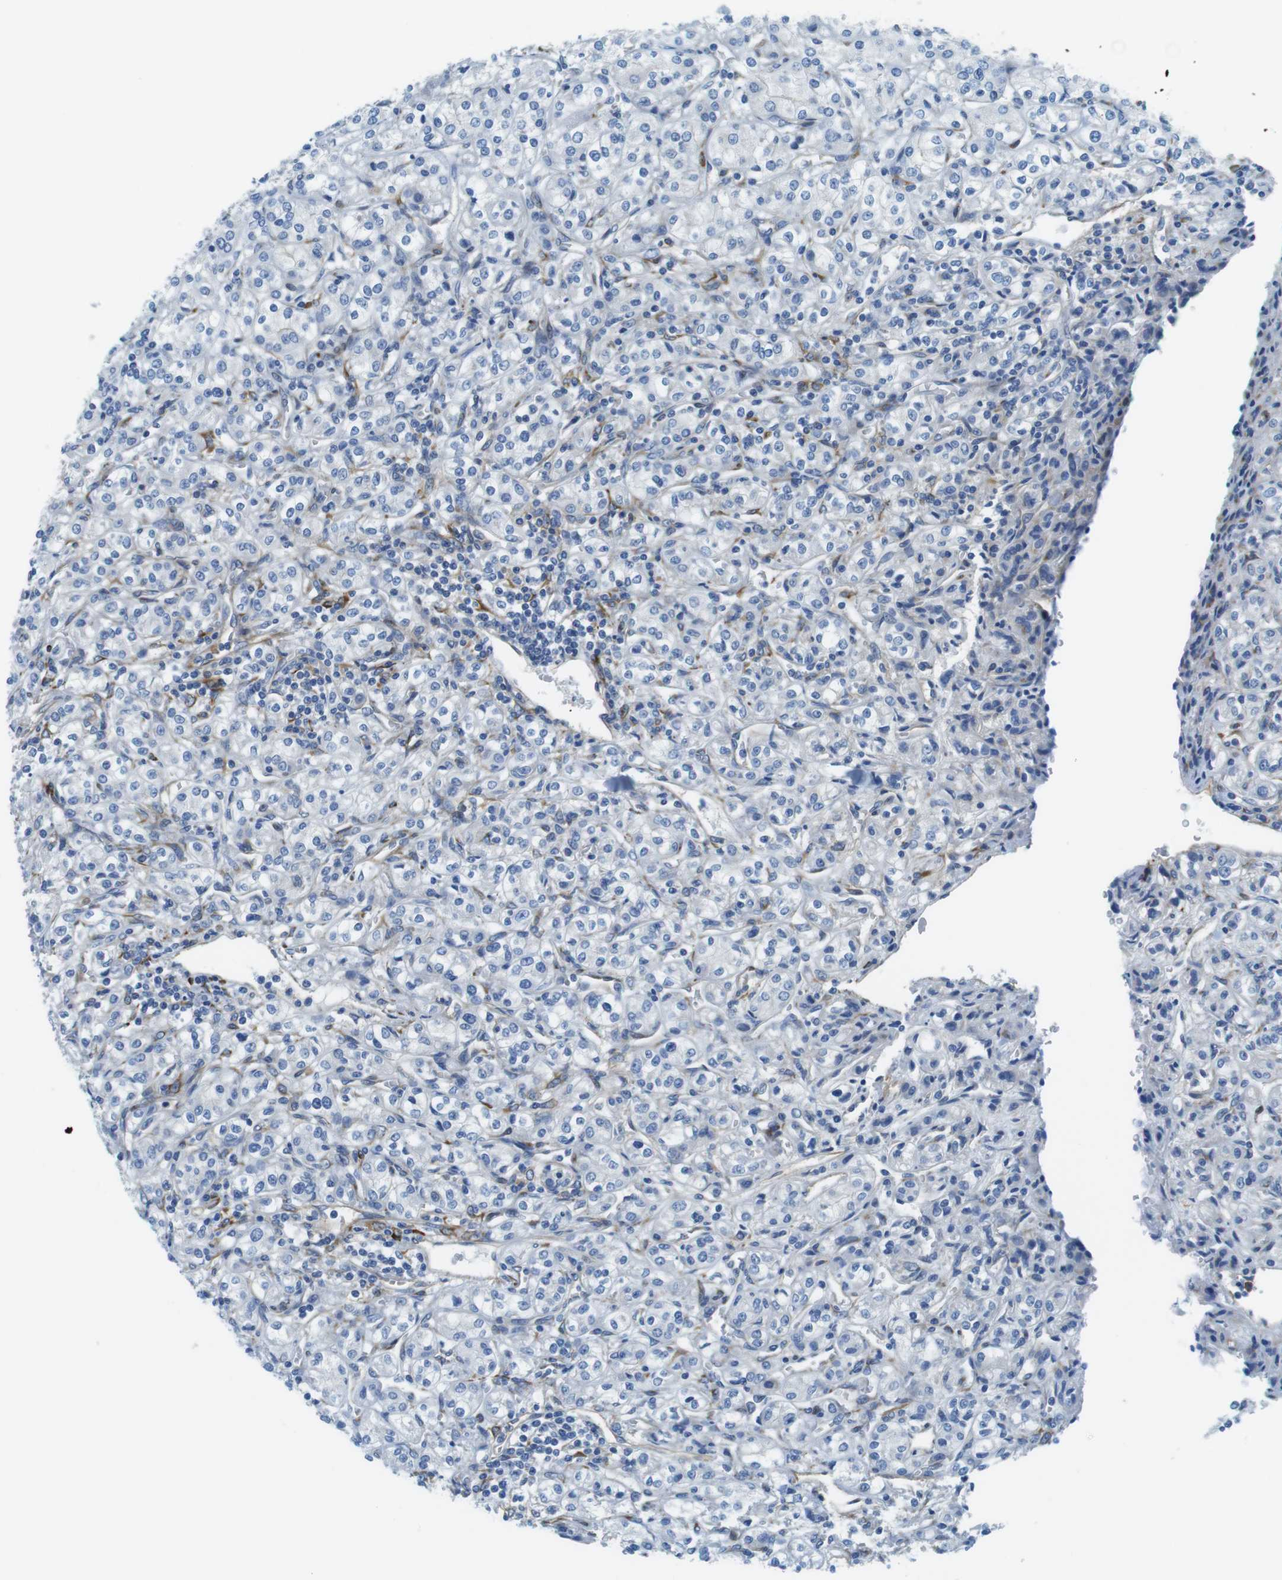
{"staining": {"intensity": "negative", "quantity": "none", "location": "none"}, "tissue": "renal cancer", "cell_type": "Tumor cells", "image_type": "cancer", "snomed": [{"axis": "morphology", "description": "Adenocarcinoma, NOS"}, {"axis": "topography", "description": "Kidney"}], "caption": "DAB (3,3'-diaminobenzidine) immunohistochemical staining of renal cancer (adenocarcinoma) displays no significant positivity in tumor cells.", "gene": "EMP2", "patient": {"sex": "male", "age": 77}}